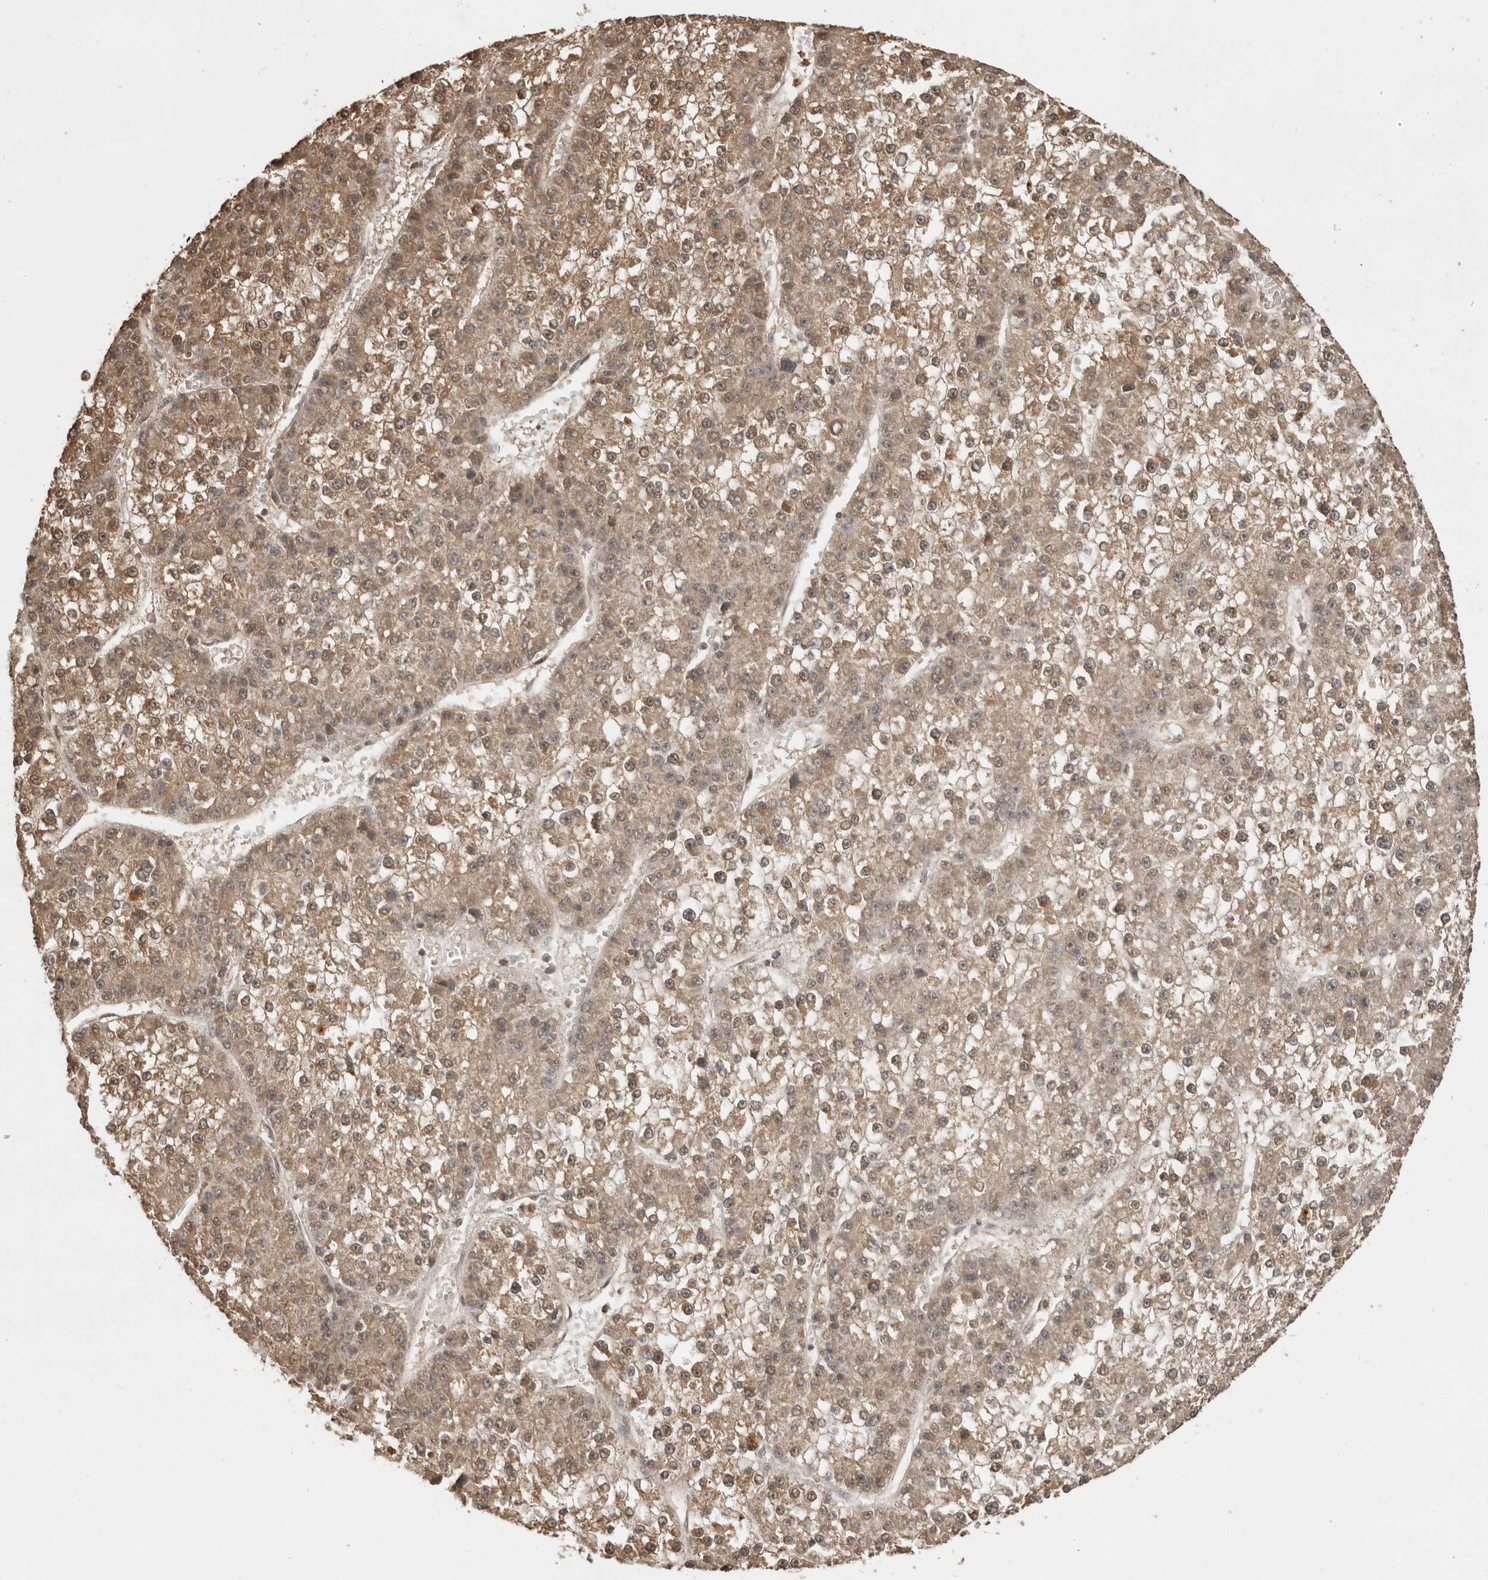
{"staining": {"intensity": "moderate", "quantity": "25%-75%", "location": "cytoplasmic/membranous,nuclear"}, "tissue": "liver cancer", "cell_type": "Tumor cells", "image_type": "cancer", "snomed": [{"axis": "morphology", "description": "Carcinoma, Hepatocellular, NOS"}, {"axis": "topography", "description": "Liver"}], "caption": "High-magnification brightfield microscopy of hepatocellular carcinoma (liver) stained with DAB (brown) and counterstained with hematoxylin (blue). tumor cells exhibit moderate cytoplasmic/membranous and nuclear positivity is identified in approximately25%-75% of cells. (IHC, brightfield microscopy, high magnification).", "gene": "JAG2", "patient": {"sex": "female", "age": 73}}